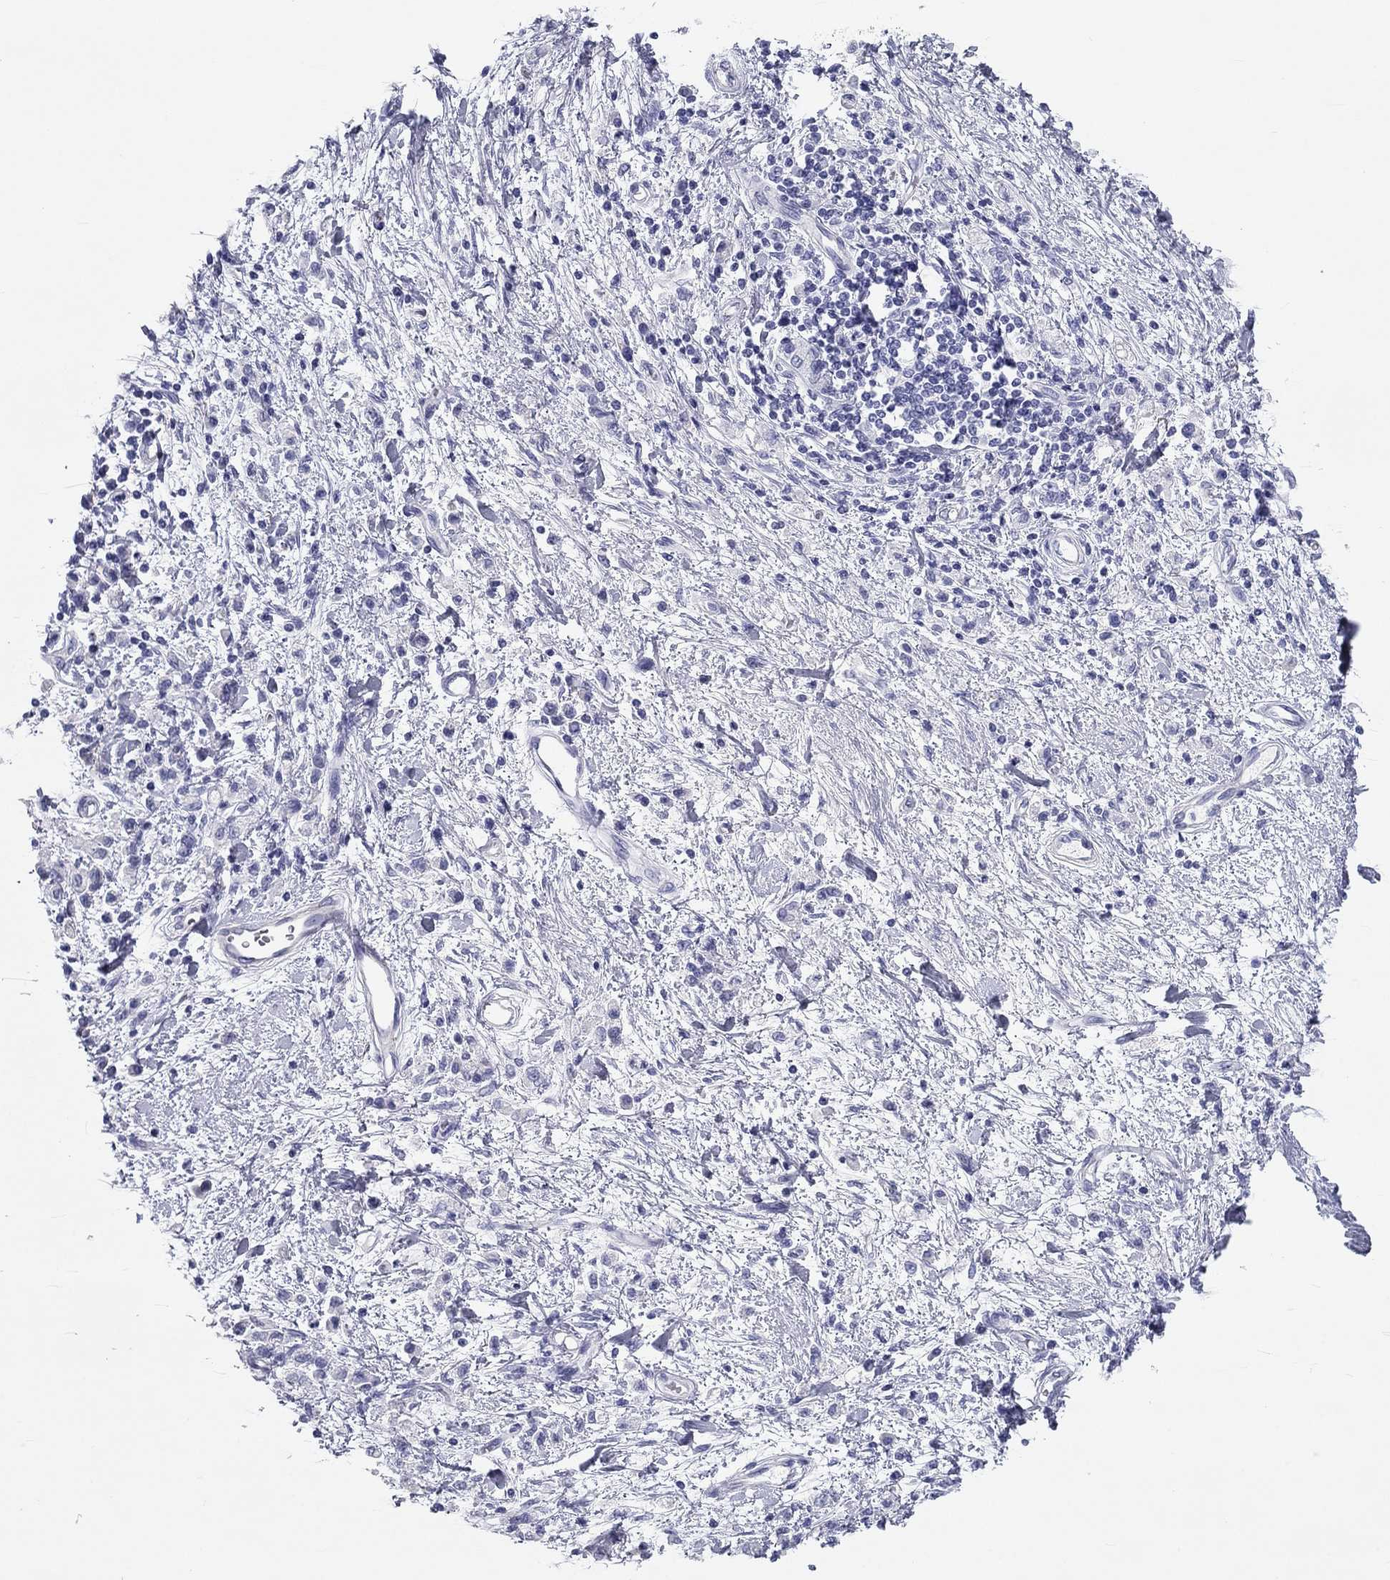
{"staining": {"intensity": "negative", "quantity": "none", "location": "none"}, "tissue": "stomach cancer", "cell_type": "Tumor cells", "image_type": "cancer", "snomed": [{"axis": "morphology", "description": "Adenocarcinoma, NOS"}, {"axis": "topography", "description": "Stomach"}], "caption": "Human stomach adenocarcinoma stained for a protein using immunohistochemistry demonstrates no positivity in tumor cells.", "gene": "DNALI1", "patient": {"sex": "male", "age": 77}}